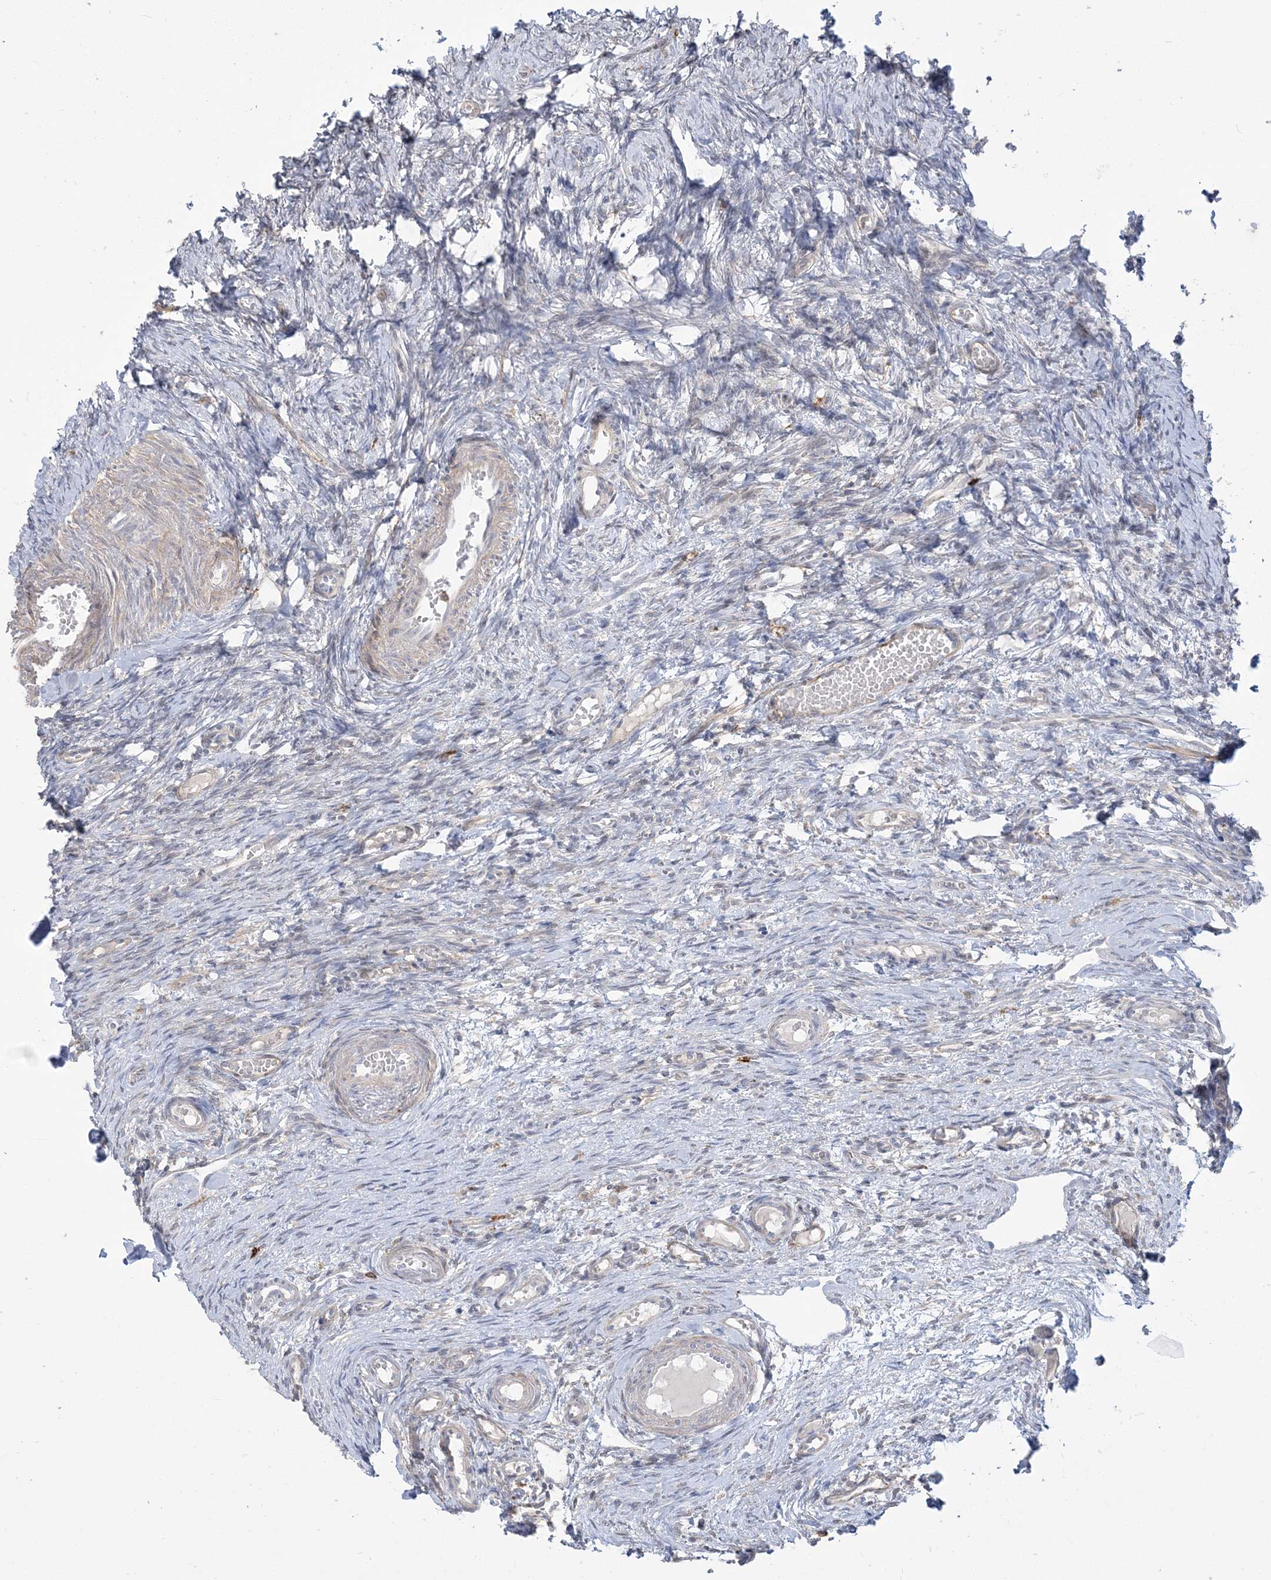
{"staining": {"intensity": "negative", "quantity": "none", "location": "none"}, "tissue": "ovary", "cell_type": "Ovarian stroma cells", "image_type": "normal", "snomed": [{"axis": "morphology", "description": "Adenocarcinoma, NOS"}, {"axis": "topography", "description": "Endometrium"}], "caption": "Ovarian stroma cells are negative for protein expression in benign human ovary. Brightfield microscopy of immunohistochemistry (IHC) stained with DAB (brown) and hematoxylin (blue), captured at high magnification.", "gene": "HAAO", "patient": {"sex": "female", "age": 32}}